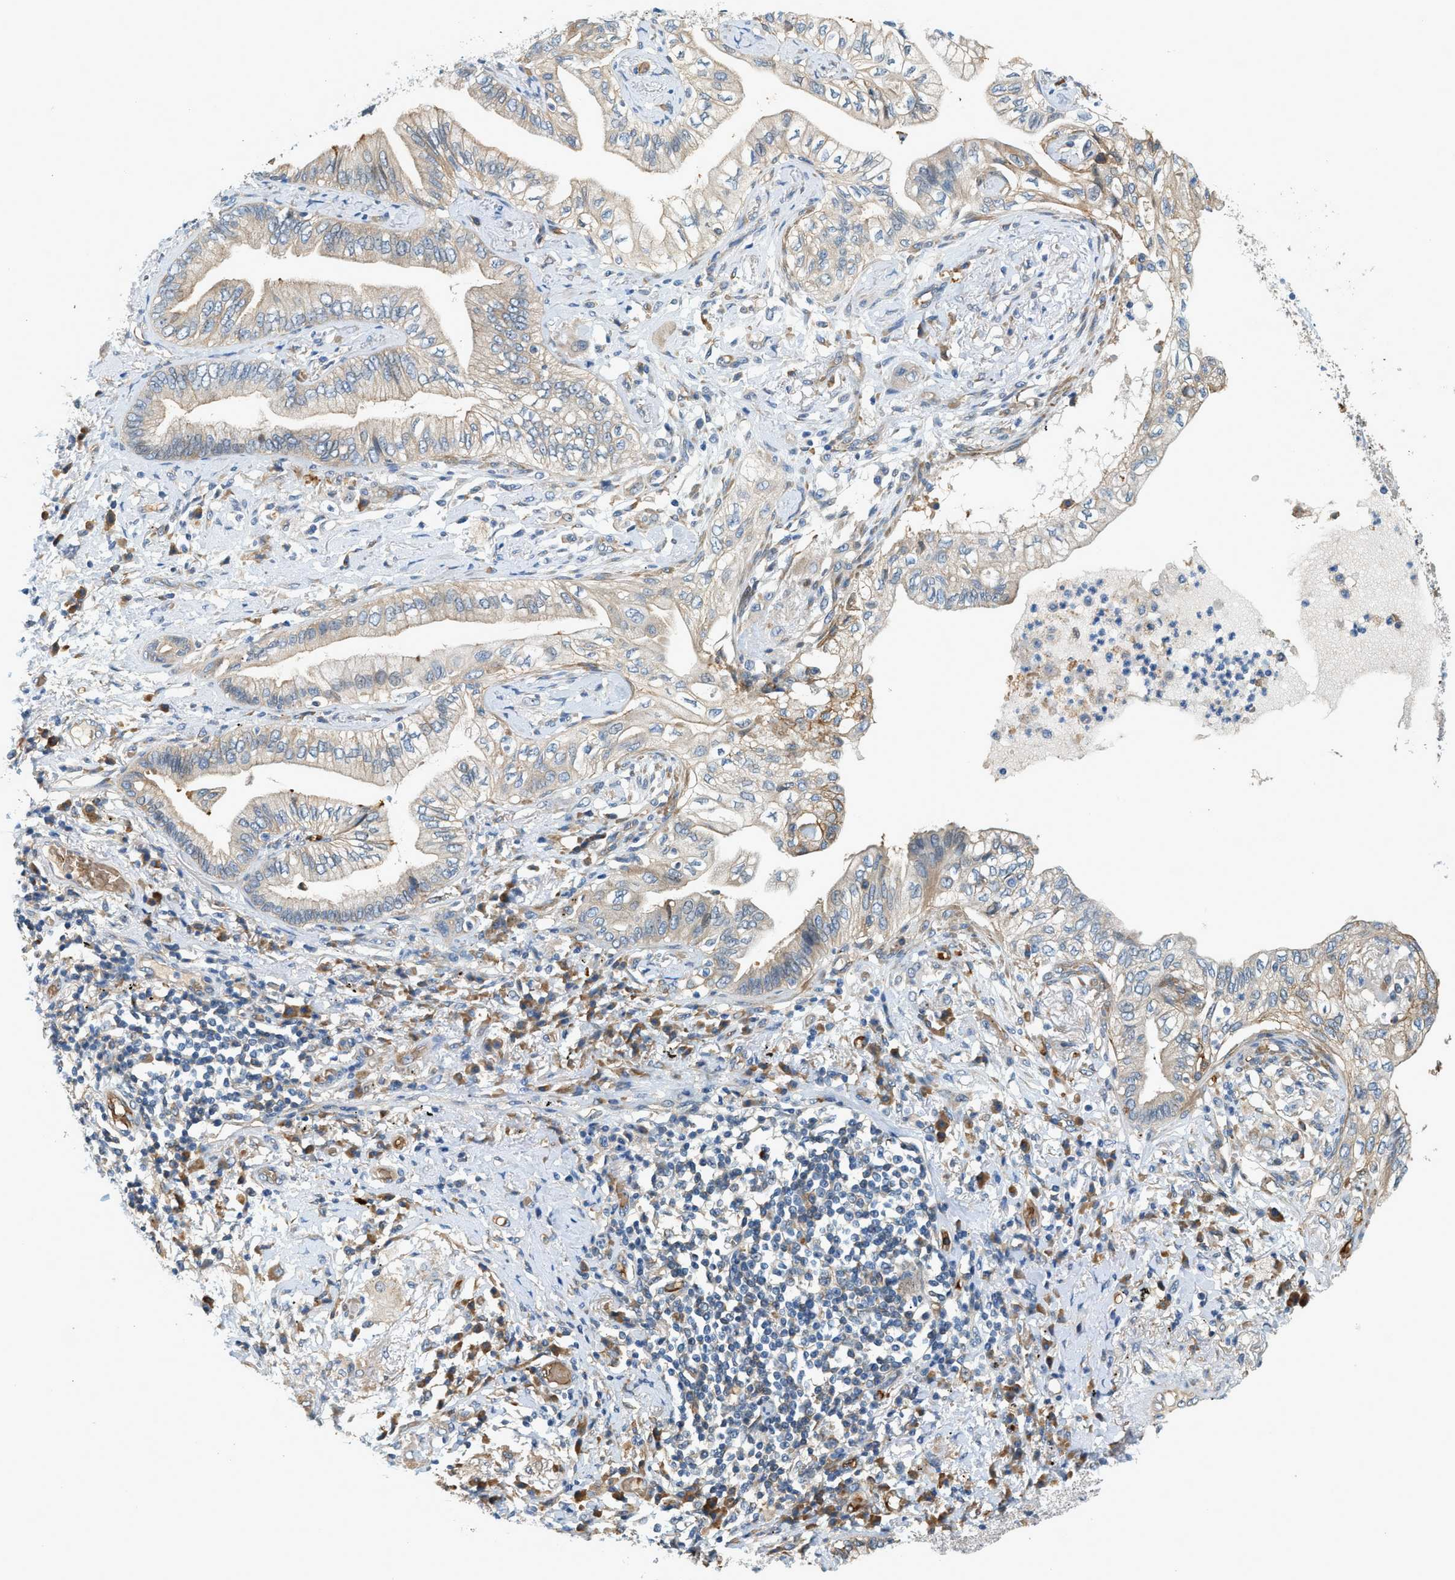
{"staining": {"intensity": "weak", "quantity": "25%-75%", "location": "cytoplasmic/membranous"}, "tissue": "lung cancer", "cell_type": "Tumor cells", "image_type": "cancer", "snomed": [{"axis": "morphology", "description": "Normal tissue, NOS"}, {"axis": "morphology", "description": "Adenocarcinoma, NOS"}, {"axis": "topography", "description": "Bronchus"}, {"axis": "topography", "description": "Lung"}], "caption": "Immunohistochemical staining of lung adenocarcinoma shows low levels of weak cytoplasmic/membranous protein staining in approximately 25%-75% of tumor cells.", "gene": "CYTH2", "patient": {"sex": "female", "age": 70}}